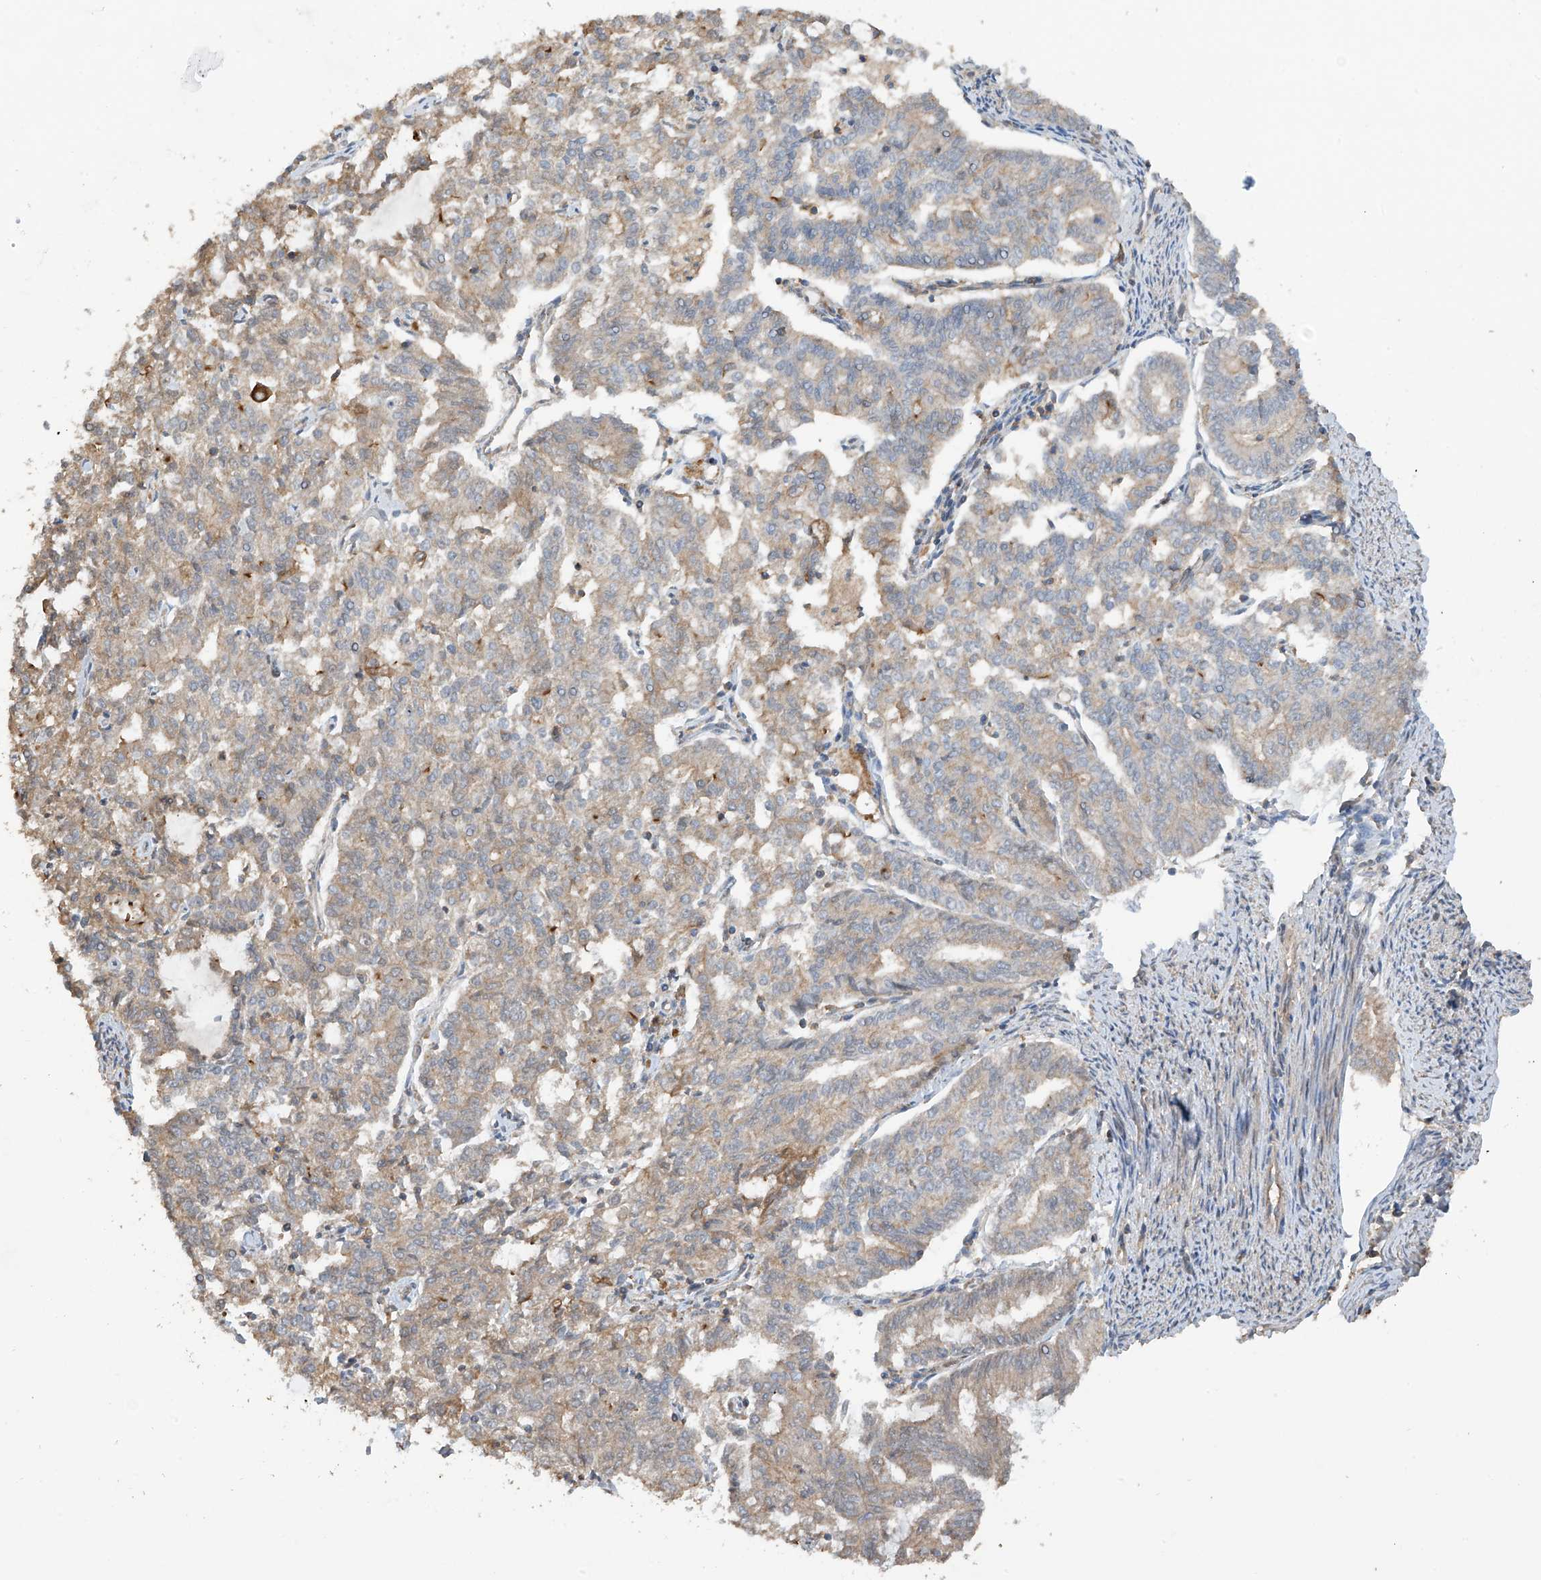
{"staining": {"intensity": "weak", "quantity": "<25%", "location": "cytoplasmic/membranous"}, "tissue": "endometrial cancer", "cell_type": "Tumor cells", "image_type": "cancer", "snomed": [{"axis": "morphology", "description": "Adenocarcinoma, NOS"}, {"axis": "topography", "description": "Endometrium"}], "caption": "The photomicrograph displays no staining of tumor cells in endometrial cancer.", "gene": "RPAIN", "patient": {"sex": "female", "age": 79}}